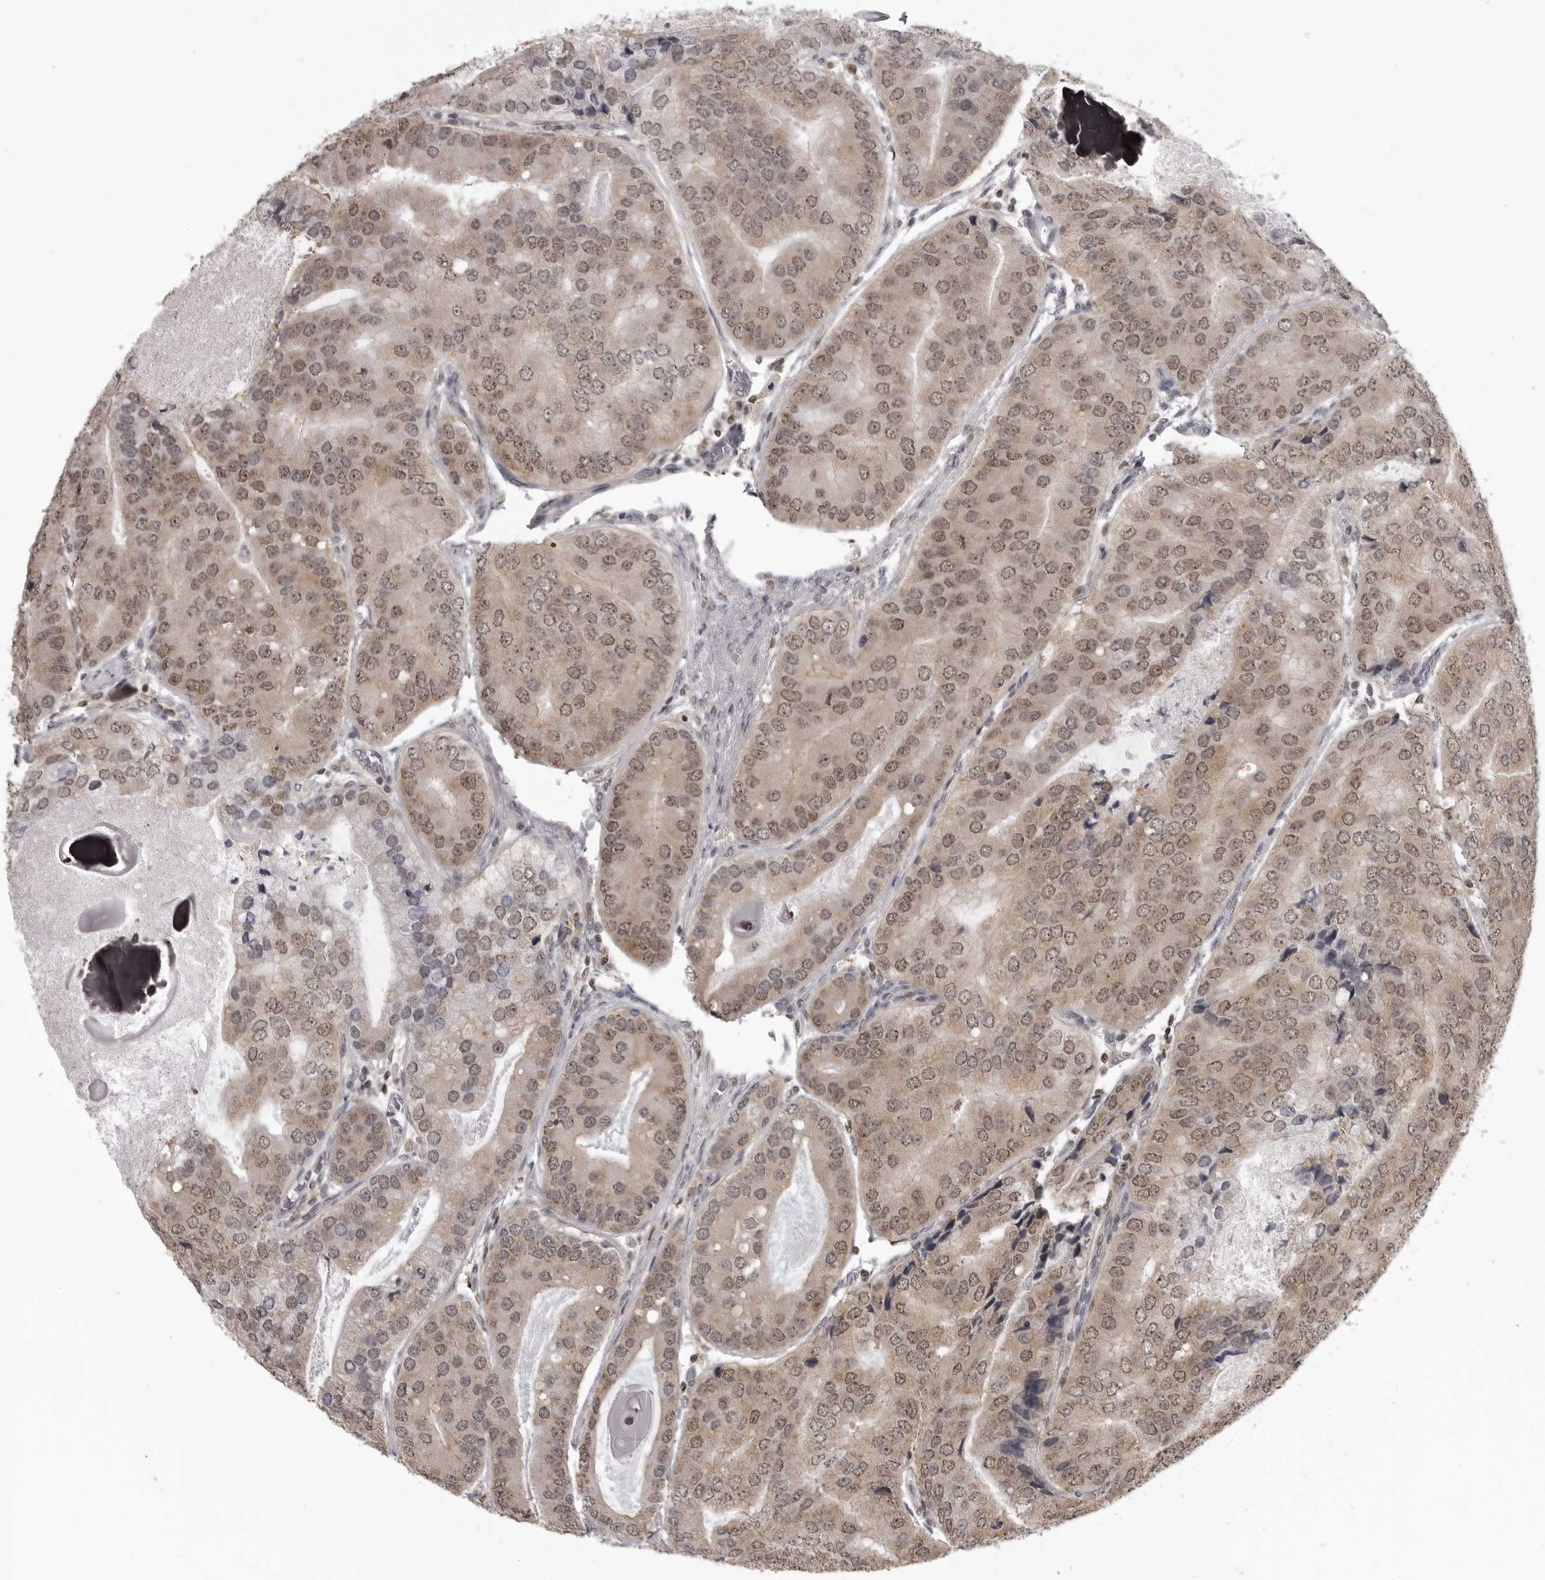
{"staining": {"intensity": "moderate", "quantity": ">75%", "location": "cytoplasmic/membranous,nuclear"}, "tissue": "prostate cancer", "cell_type": "Tumor cells", "image_type": "cancer", "snomed": [{"axis": "morphology", "description": "Adenocarcinoma, High grade"}, {"axis": "topography", "description": "Prostate"}], "caption": "Tumor cells display medium levels of moderate cytoplasmic/membranous and nuclear staining in approximately >75% of cells in human prostate cancer. Nuclei are stained in blue.", "gene": "PDCL3", "patient": {"sex": "male", "age": 70}}